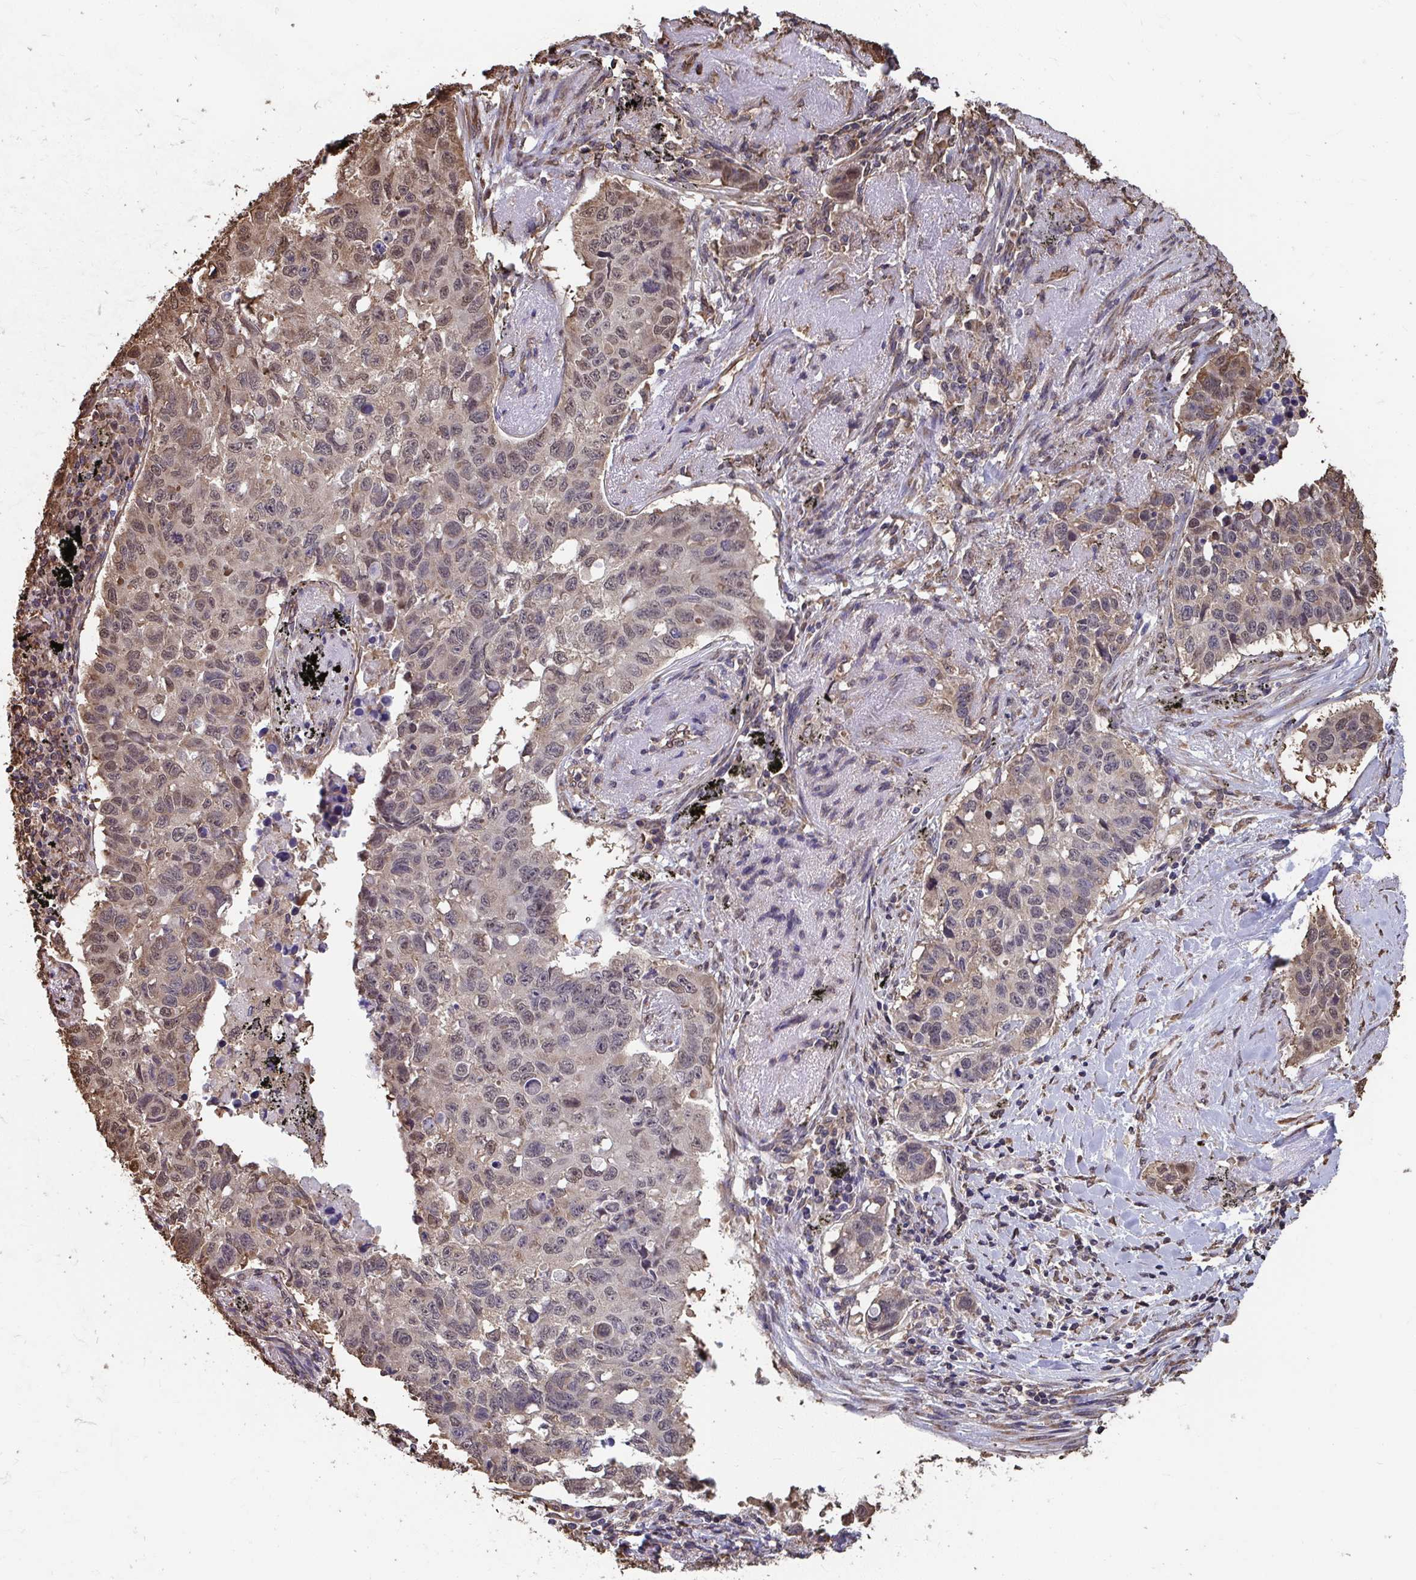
{"staining": {"intensity": "moderate", "quantity": ">75%", "location": "cytoplasmic/membranous"}, "tissue": "lung cancer", "cell_type": "Tumor cells", "image_type": "cancer", "snomed": [{"axis": "morphology", "description": "Squamous cell carcinoma, NOS"}, {"axis": "topography", "description": "Lung"}], "caption": "DAB immunohistochemical staining of lung squamous cell carcinoma demonstrates moderate cytoplasmic/membranous protein positivity in approximately >75% of tumor cells. Nuclei are stained in blue.", "gene": "SYNCRIP", "patient": {"sex": "male", "age": 60}}